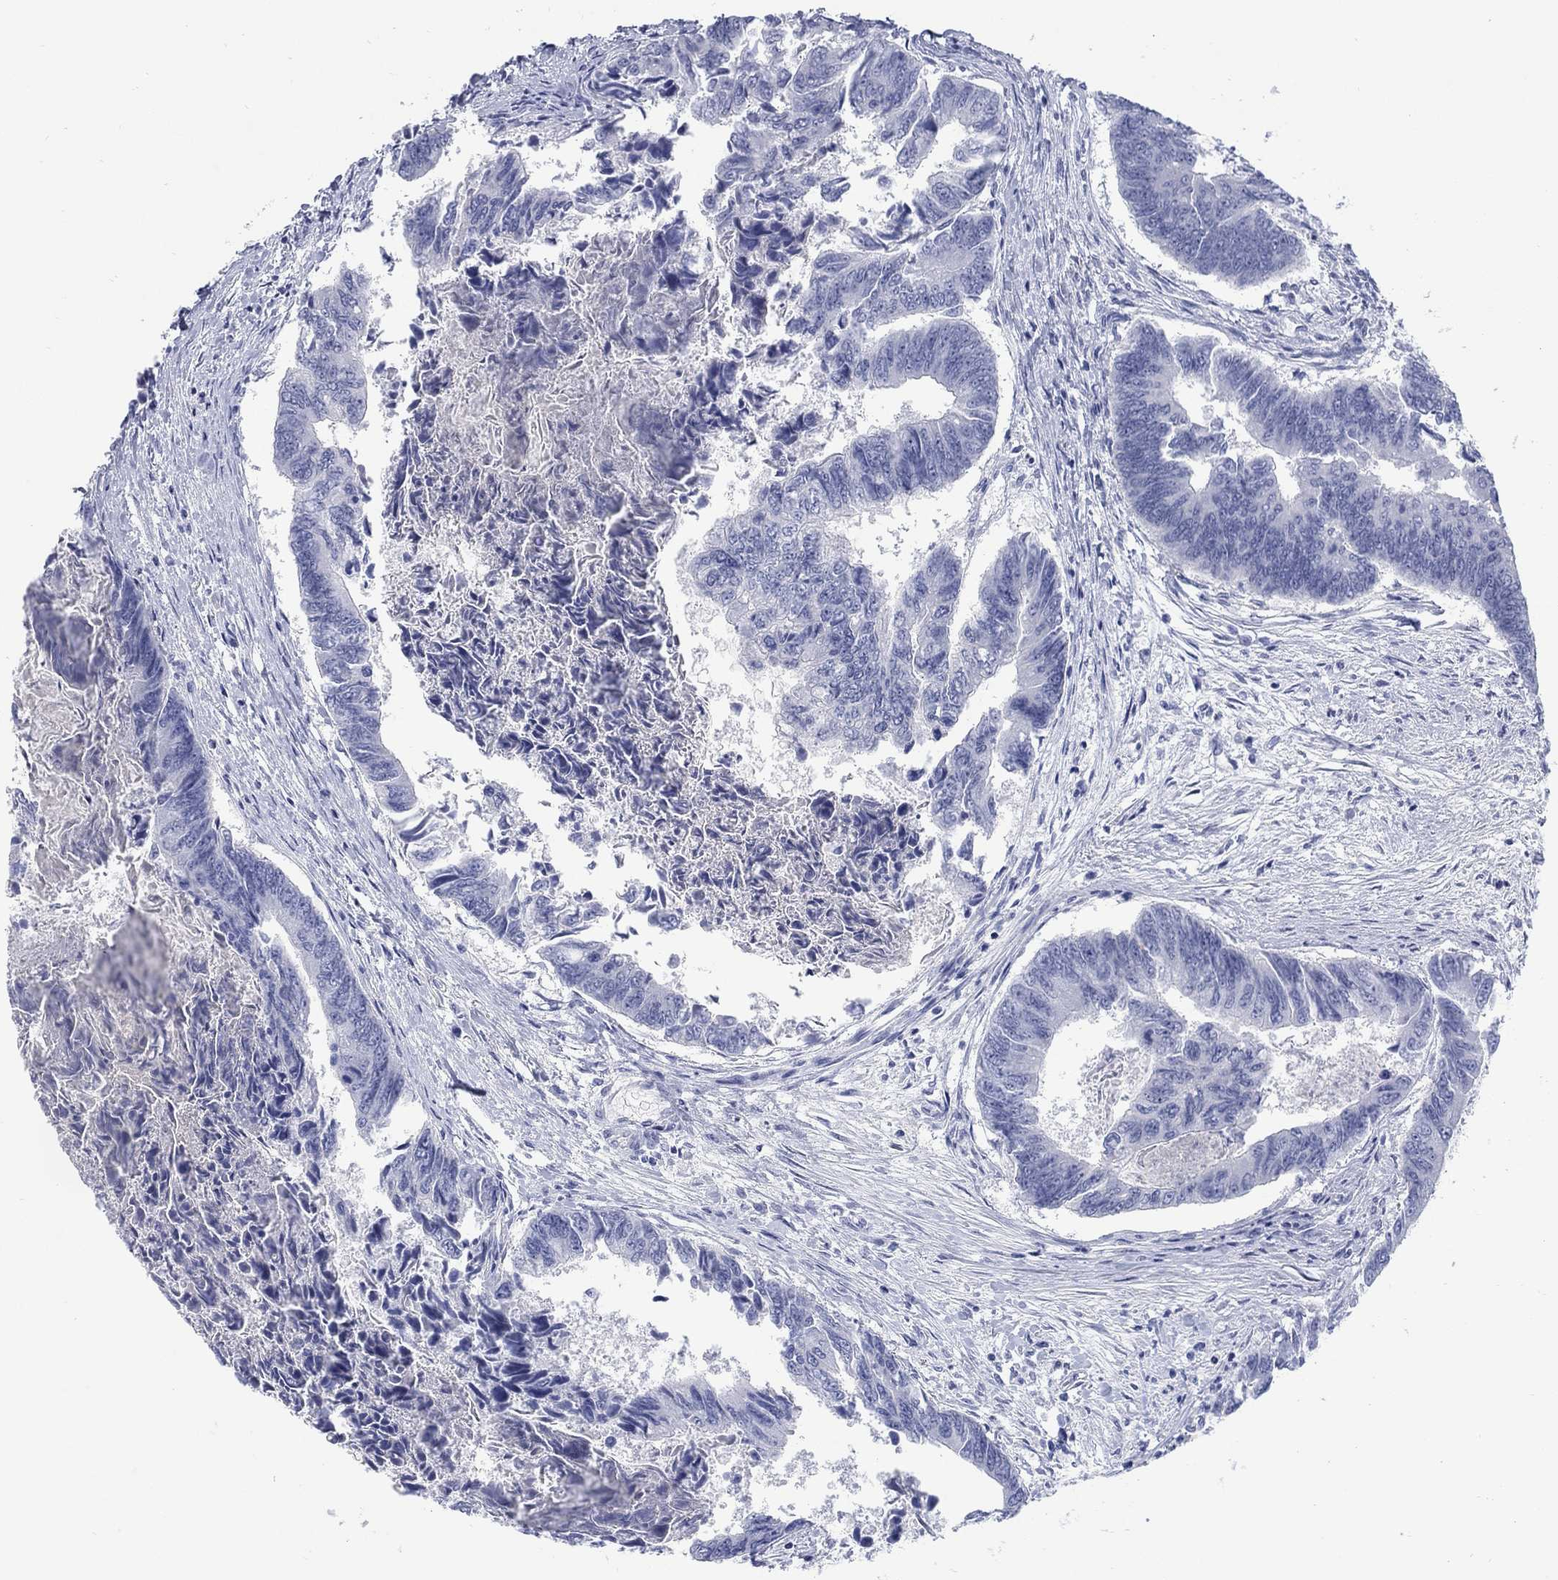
{"staining": {"intensity": "negative", "quantity": "none", "location": "none"}, "tissue": "colorectal cancer", "cell_type": "Tumor cells", "image_type": "cancer", "snomed": [{"axis": "morphology", "description": "Adenocarcinoma, NOS"}, {"axis": "topography", "description": "Colon"}], "caption": "This is an immunohistochemistry (IHC) image of colorectal cancer. There is no expression in tumor cells.", "gene": "ATP6V1G2", "patient": {"sex": "female", "age": 65}}